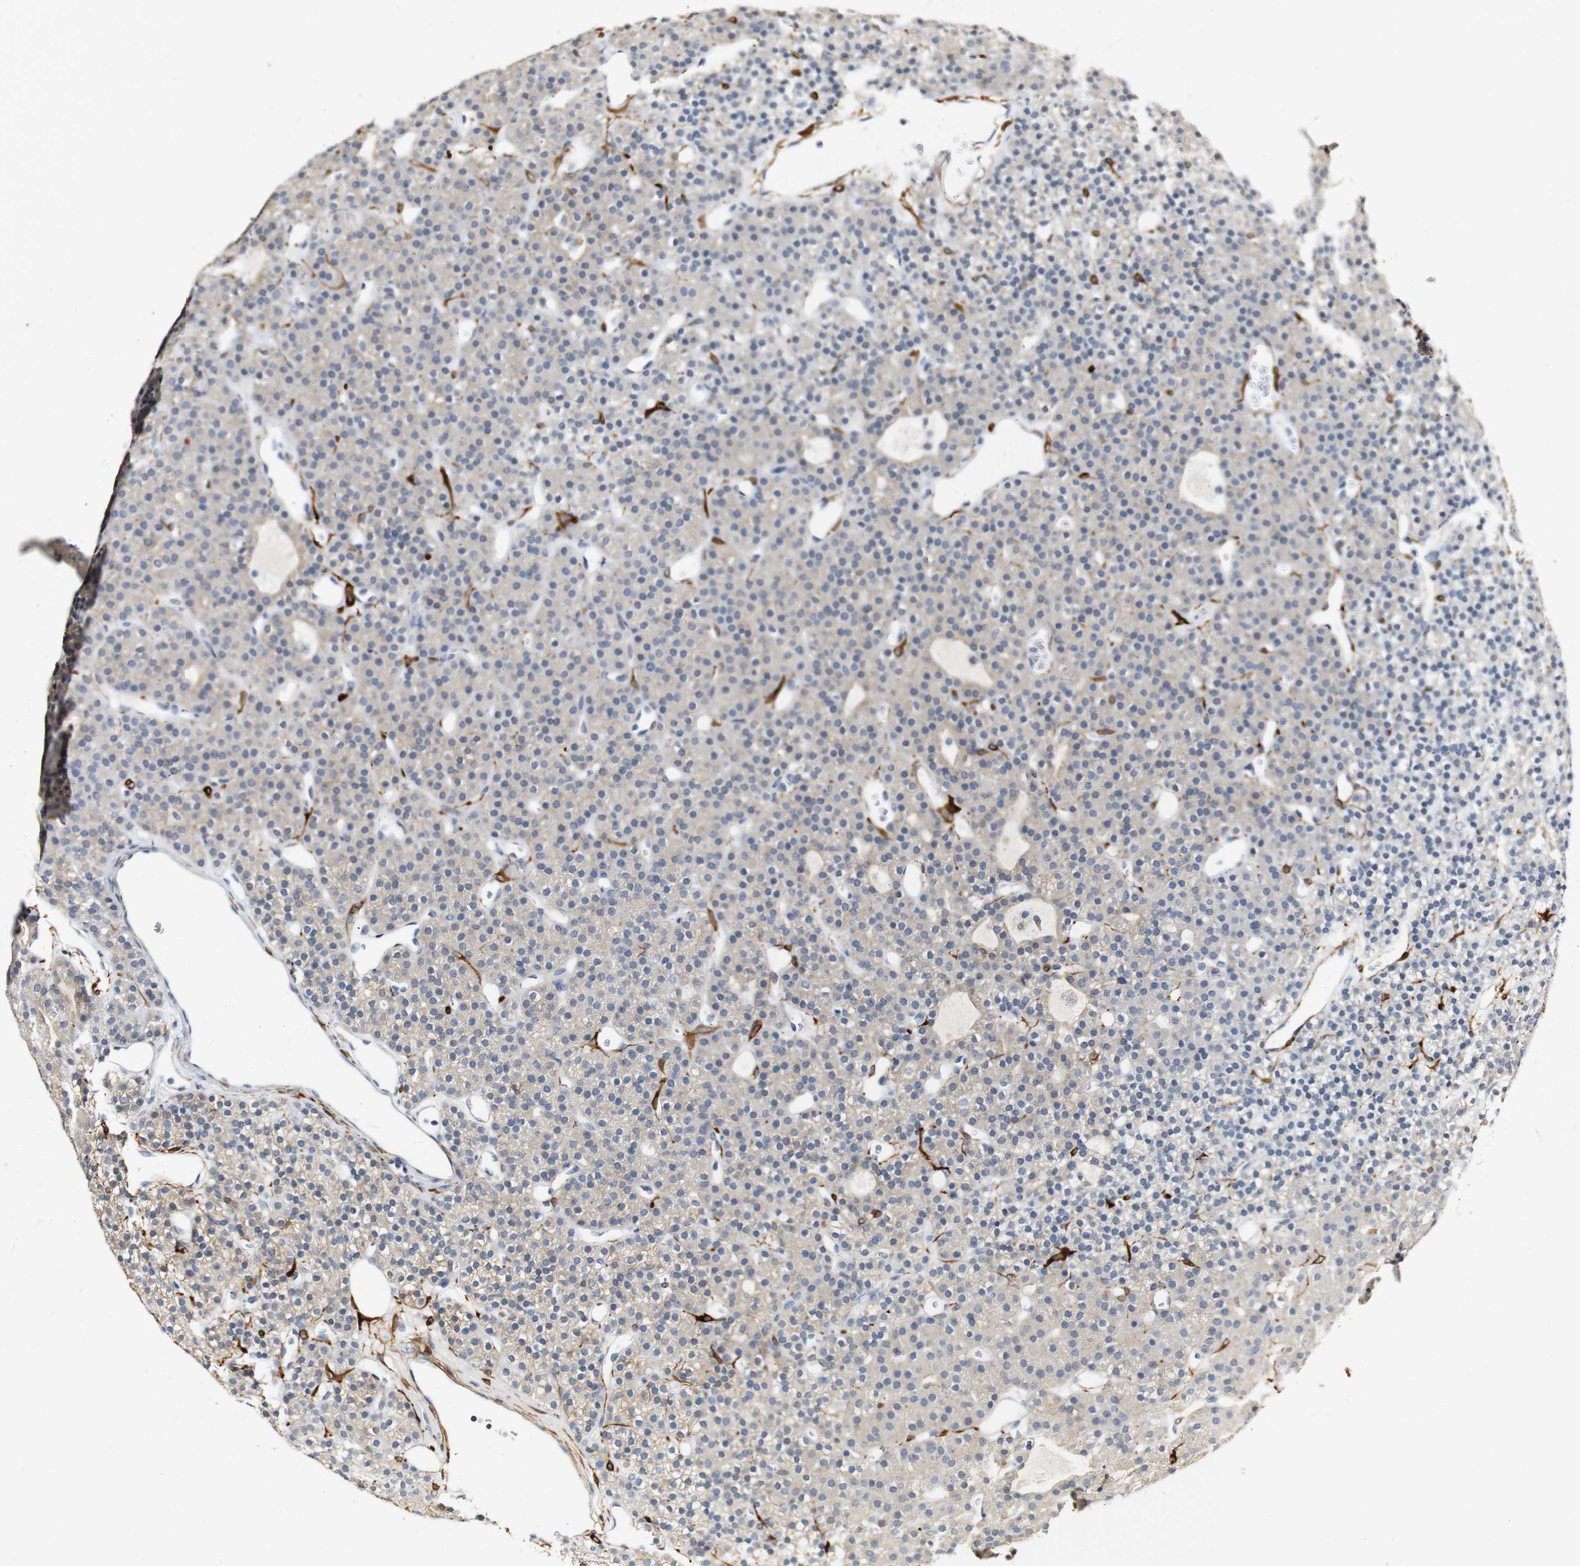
{"staining": {"intensity": "weak", "quantity": "25%-75%", "location": "cytoplasmic/membranous"}, "tissue": "parathyroid gland", "cell_type": "Glandular cells", "image_type": "normal", "snomed": [{"axis": "morphology", "description": "Normal tissue, NOS"}, {"axis": "morphology", "description": "Hyperplasia, NOS"}, {"axis": "topography", "description": "Parathyroid gland"}], "caption": "Immunohistochemical staining of unremarkable parathyroid gland exhibits weak cytoplasmic/membranous protein expression in approximately 25%-75% of glandular cells. The staining is performed using DAB brown chromogen to label protein expression. The nuclei are counter-stained blue using hematoxylin.", "gene": "FMO3", "patient": {"sex": "male", "age": 44}}